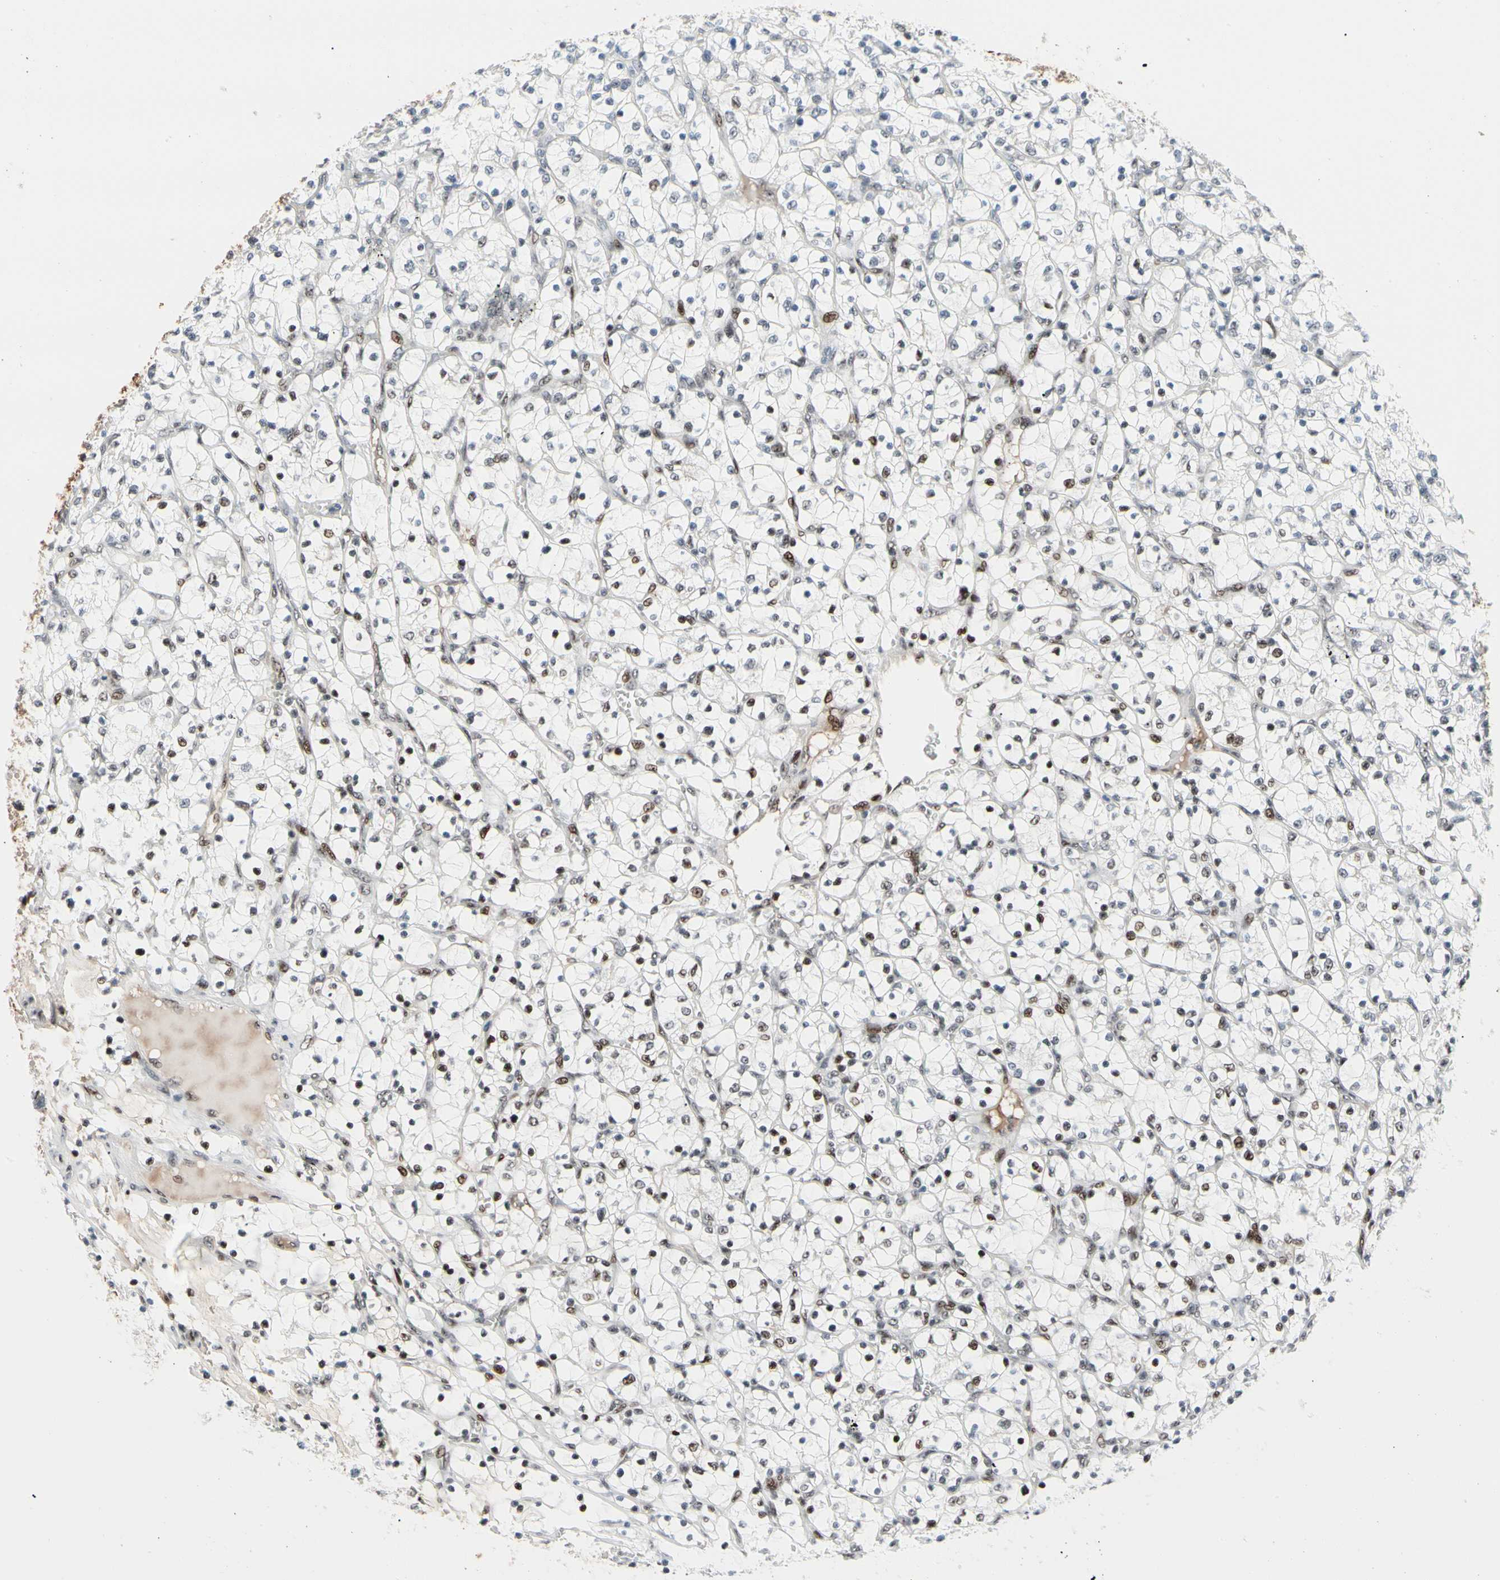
{"staining": {"intensity": "moderate", "quantity": "25%-75%", "location": "nuclear"}, "tissue": "renal cancer", "cell_type": "Tumor cells", "image_type": "cancer", "snomed": [{"axis": "morphology", "description": "Adenocarcinoma, NOS"}, {"axis": "topography", "description": "Kidney"}], "caption": "Immunohistochemistry (IHC) histopathology image of human adenocarcinoma (renal) stained for a protein (brown), which reveals medium levels of moderate nuclear staining in approximately 25%-75% of tumor cells.", "gene": "FOXO3", "patient": {"sex": "female", "age": 69}}